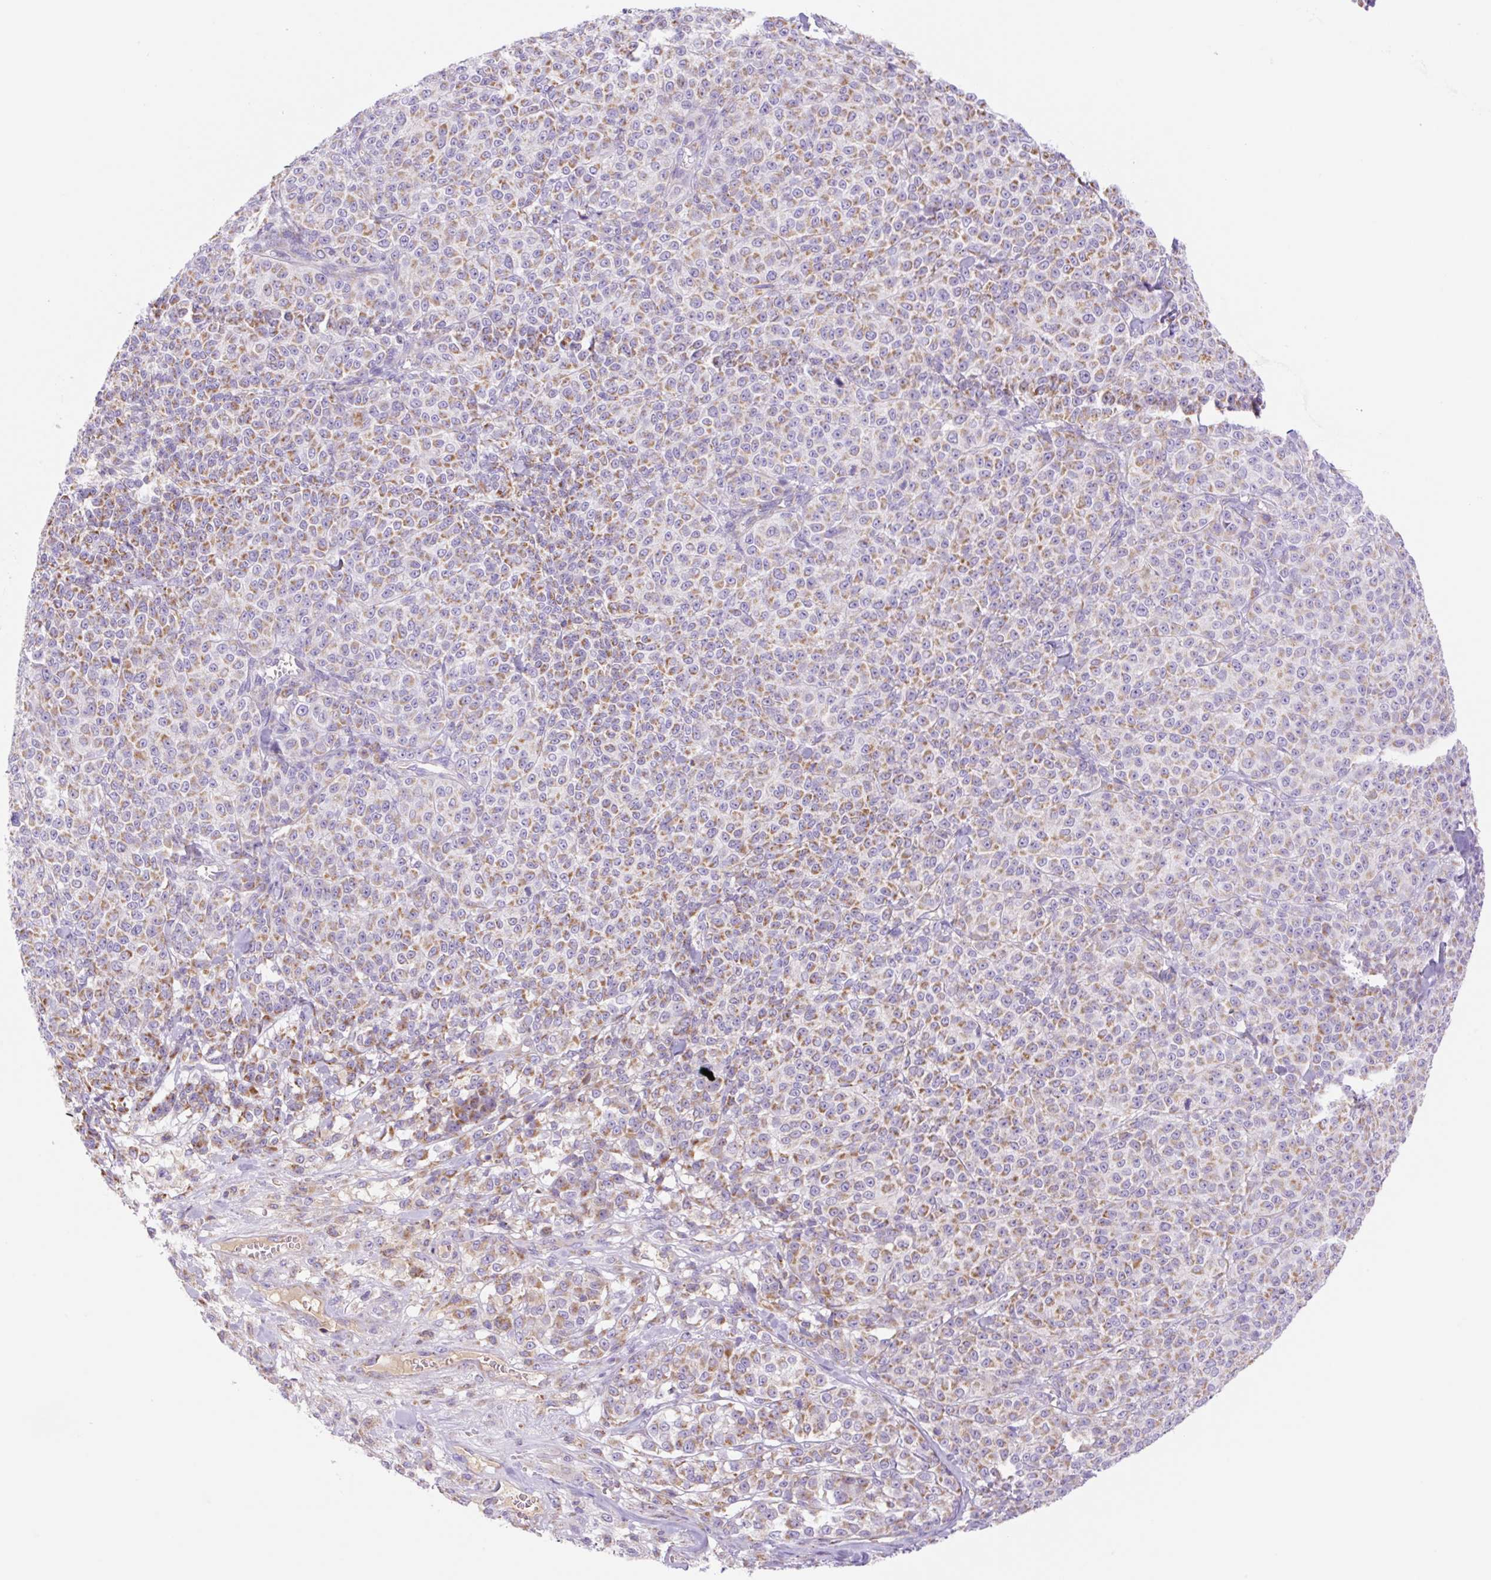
{"staining": {"intensity": "moderate", "quantity": "25%-75%", "location": "cytoplasmic/membranous"}, "tissue": "melanoma", "cell_type": "Tumor cells", "image_type": "cancer", "snomed": [{"axis": "morphology", "description": "Normal tissue, NOS"}, {"axis": "morphology", "description": "Malignant melanoma, NOS"}, {"axis": "topography", "description": "Skin"}], "caption": "Protein expression analysis of human malignant melanoma reveals moderate cytoplasmic/membranous staining in about 25%-75% of tumor cells. Nuclei are stained in blue.", "gene": "ETNK2", "patient": {"sex": "female", "age": 34}}